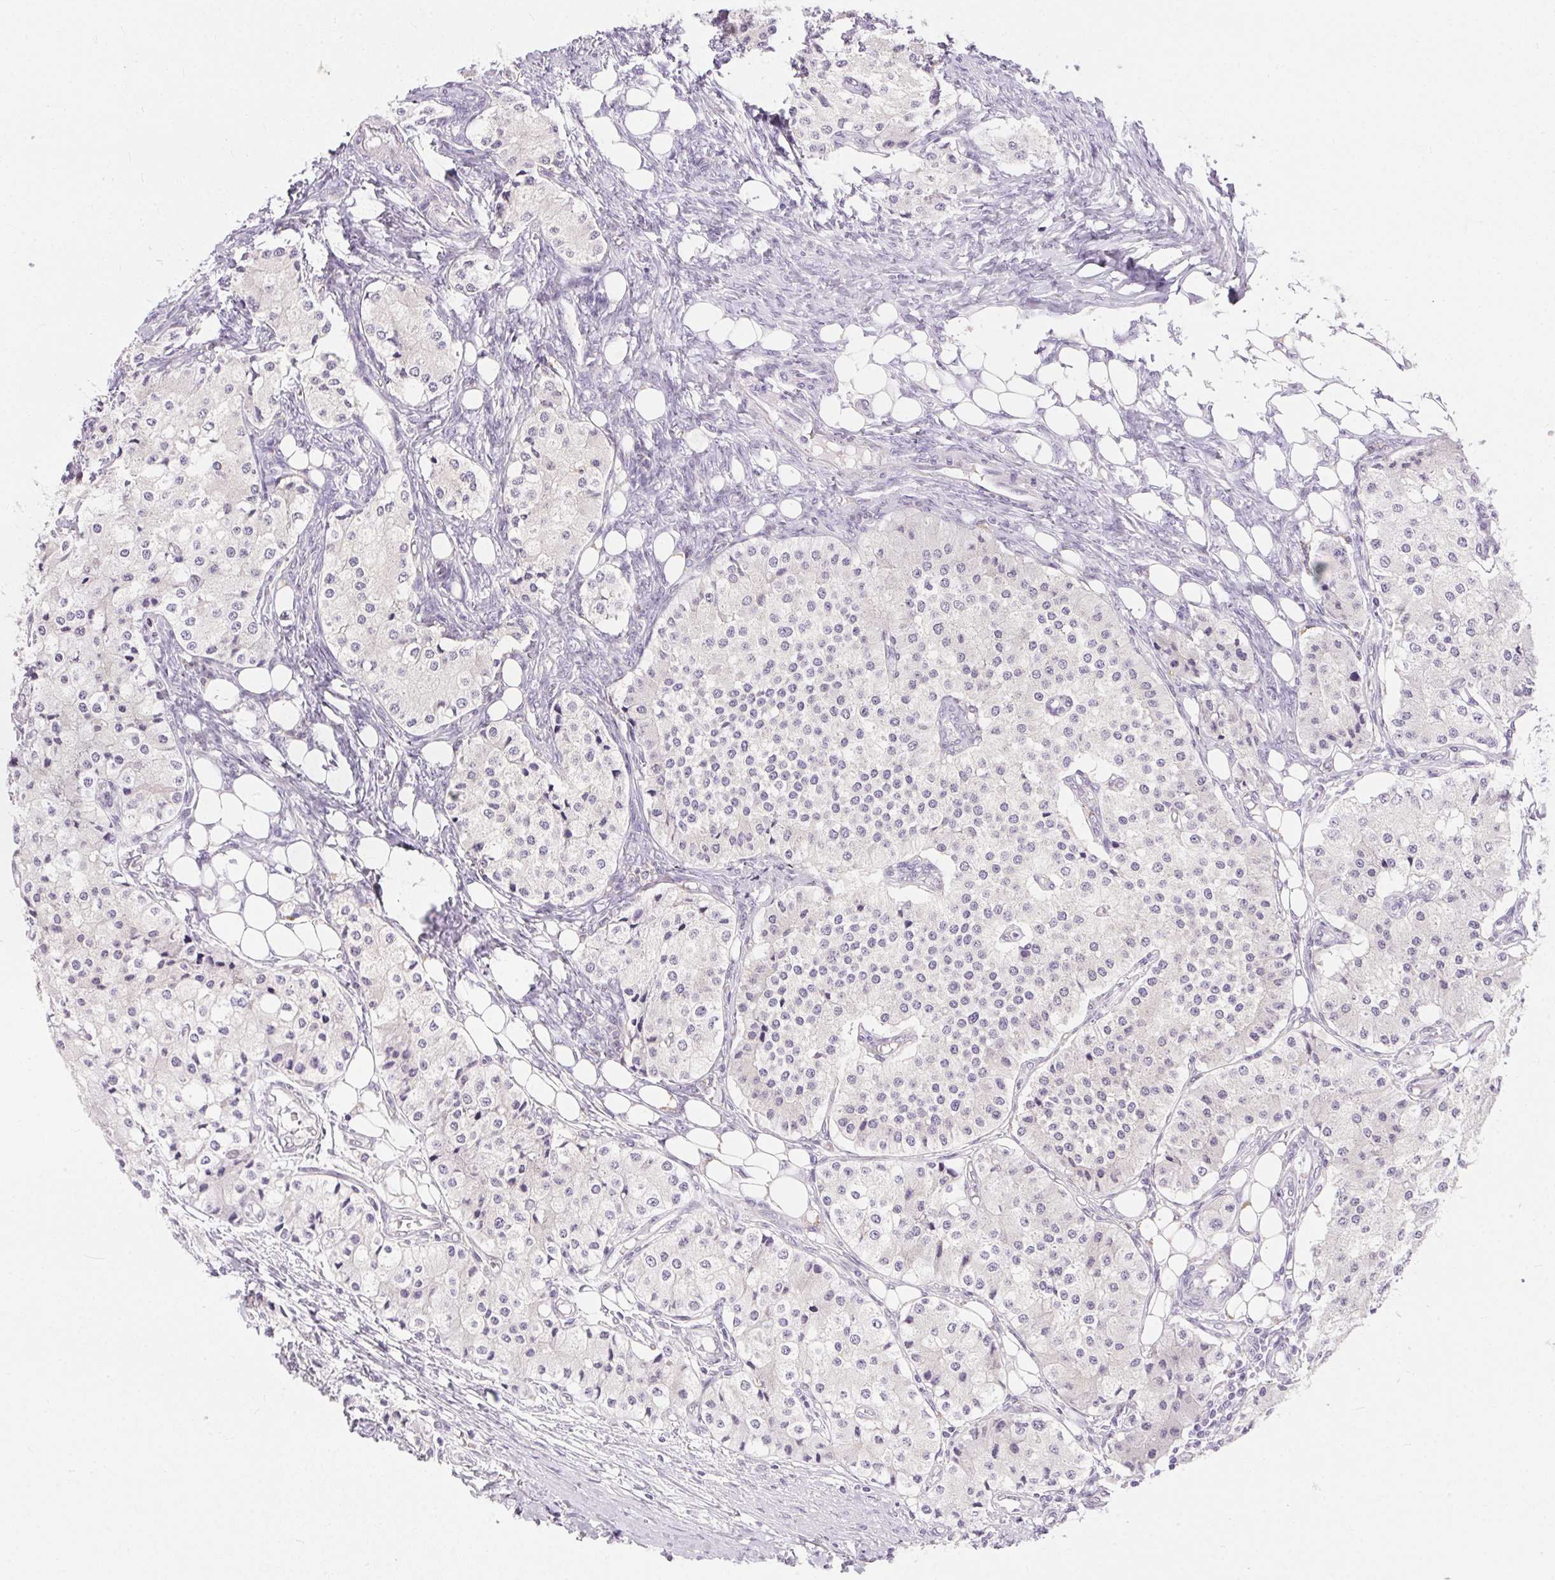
{"staining": {"intensity": "negative", "quantity": "none", "location": "none"}, "tissue": "carcinoid", "cell_type": "Tumor cells", "image_type": "cancer", "snomed": [{"axis": "morphology", "description": "Carcinoid, malignant, NOS"}, {"axis": "topography", "description": "Colon"}], "caption": "Tumor cells are negative for brown protein staining in carcinoid.", "gene": "GBP6", "patient": {"sex": "female", "age": 52}}